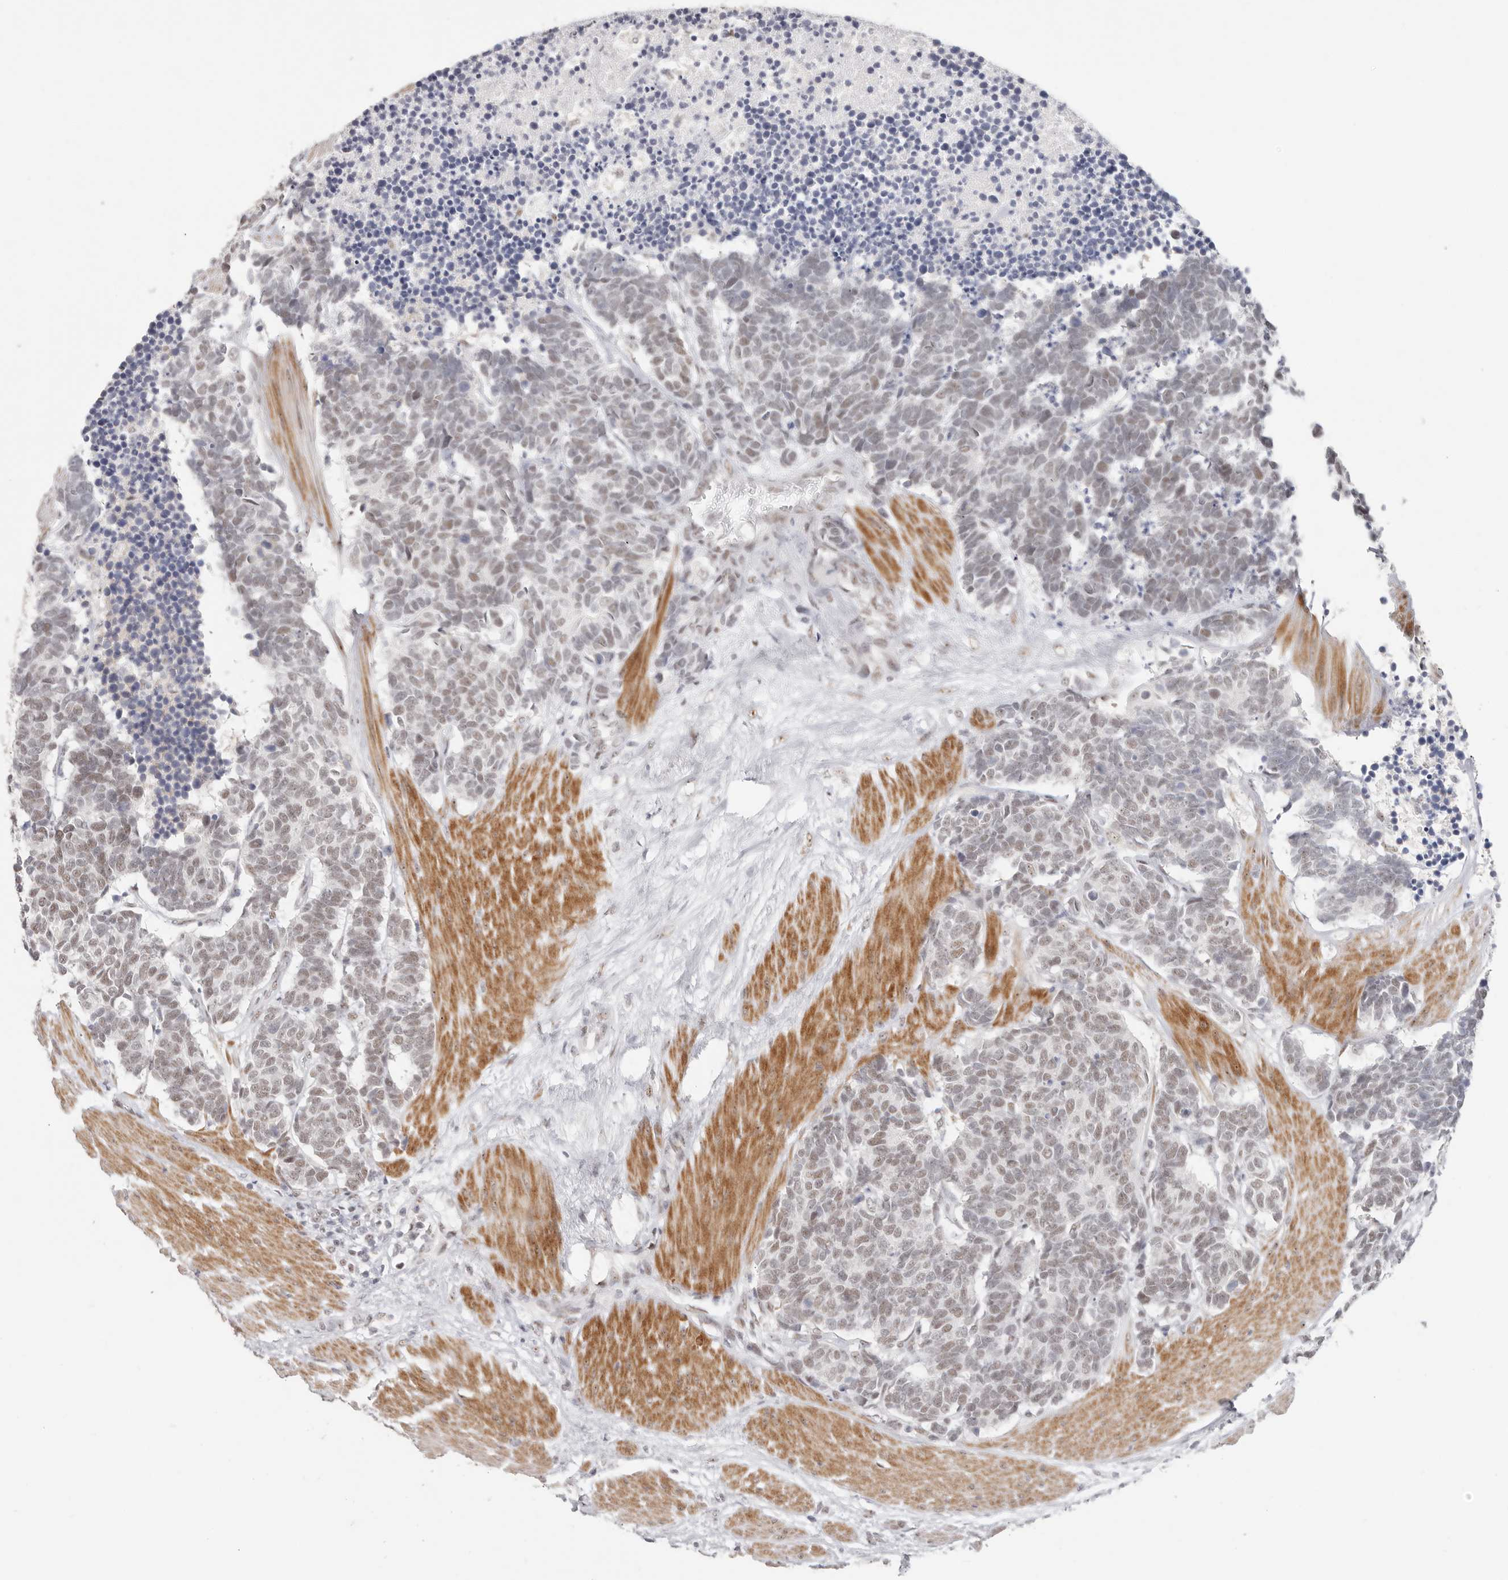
{"staining": {"intensity": "weak", "quantity": ">75%", "location": "nuclear"}, "tissue": "carcinoid", "cell_type": "Tumor cells", "image_type": "cancer", "snomed": [{"axis": "morphology", "description": "Carcinoma, NOS"}, {"axis": "morphology", "description": "Carcinoid, malignant, NOS"}, {"axis": "topography", "description": "Urinary bladder"}], "caption": "Immunohistochemical staining of carcinoma exhibits low levels of weak nuclear expression in approximately >75% of tumor cells.", "gene": "LARP7", "patient": {"sex": "male", "age": 57}}